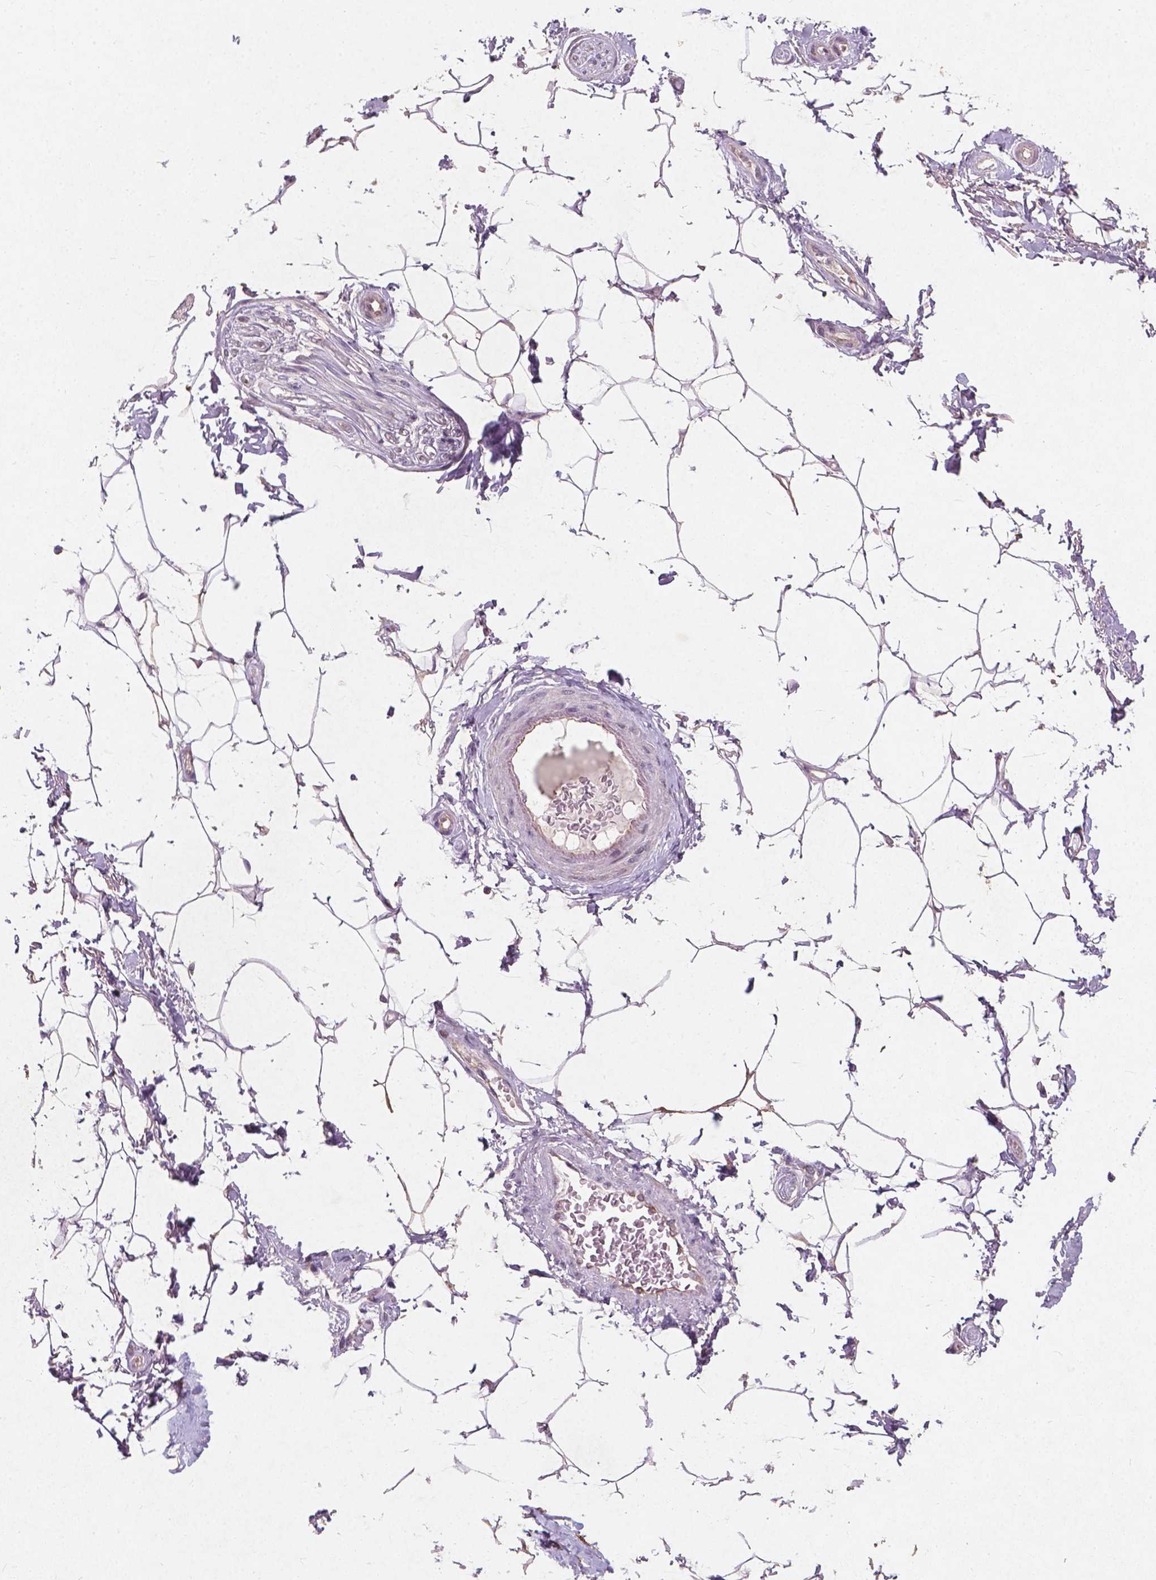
{"staining": {"intensity": "moderate", "quantity": "<25%", "location": "cytoplasmic/membranous"}, "tissue": "adipose tissue", "cell_type": "Adipocytes", "image_type": "normal", "snomed": [{"axis": "morphology", "description": "Normal tissue, NOS"}, {"axis": "topography", "description": "Peripheral nerve tissue"}], "caption": "An immunohistochemistry (IHC) micrograph of normal tissue is shown. Protein staining in brown highlights moderate cytoplasmic/membranous positivity in adipose tissue within adipocytes.", "gene": "SMAD2", "patient": {"sex": "male", "age": 51}}